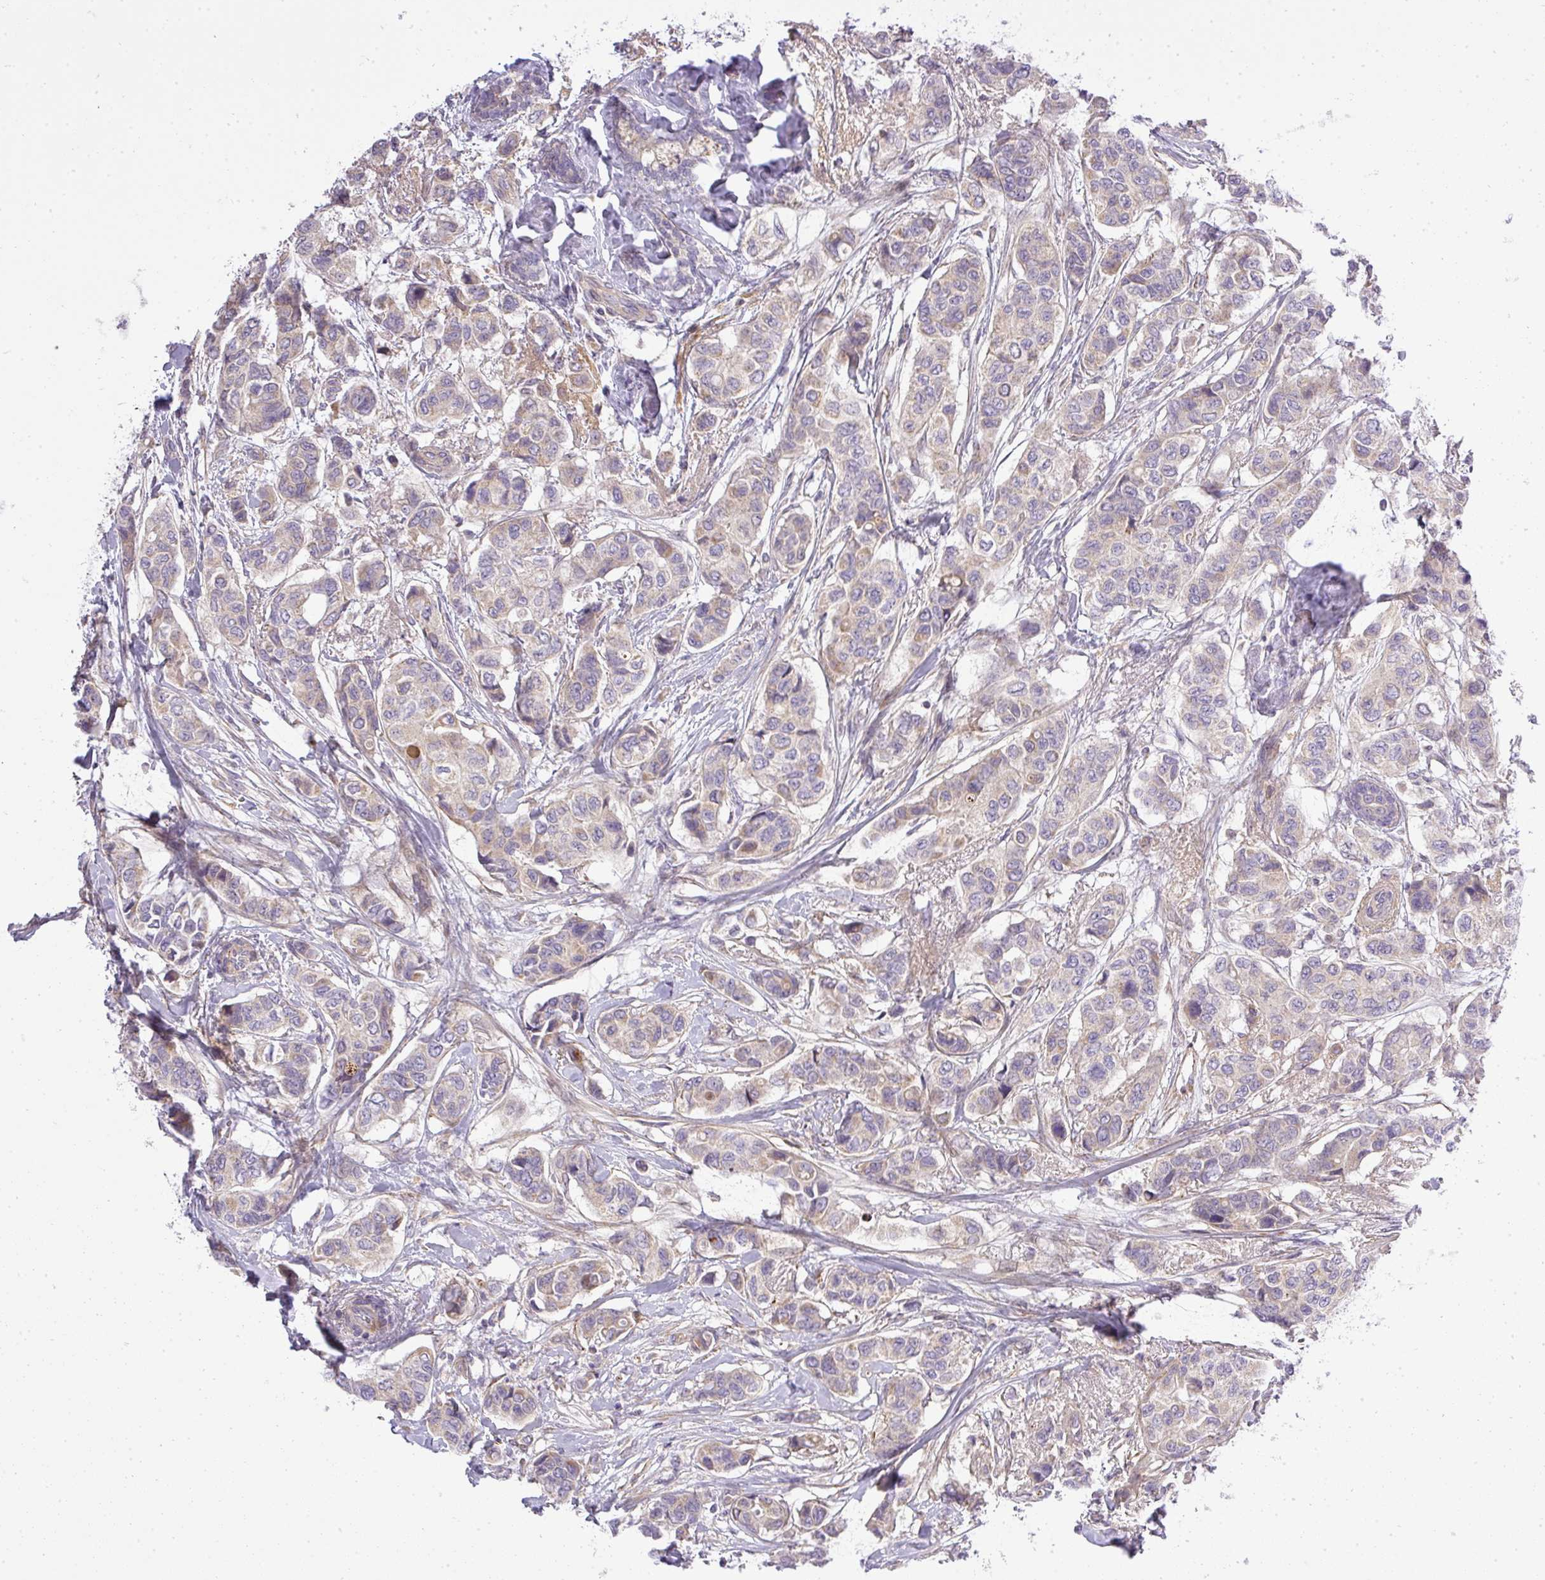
{"staining": {"intensity": "weak", "quantity": "25%-75%", "location": "cytoplasmic/membranous"}, "tissue": "breast cancer", "cell_type": "Tumor cells", "image_type": "cancer", "snomed": [{"axis": "morphology", "description": "Lobular carcinoma"}, {"axis": "topography", "description": "Breast"}], "caption": "Human breast cancer (lobular carcinoma) stained with a brown dye exhibits weak cytoplasmic/membranous positive positivity in approximately 25%-75% of tumor cells.", "gene": "ZDHHC1", "patient": {"sex": "female", "age": 51}}